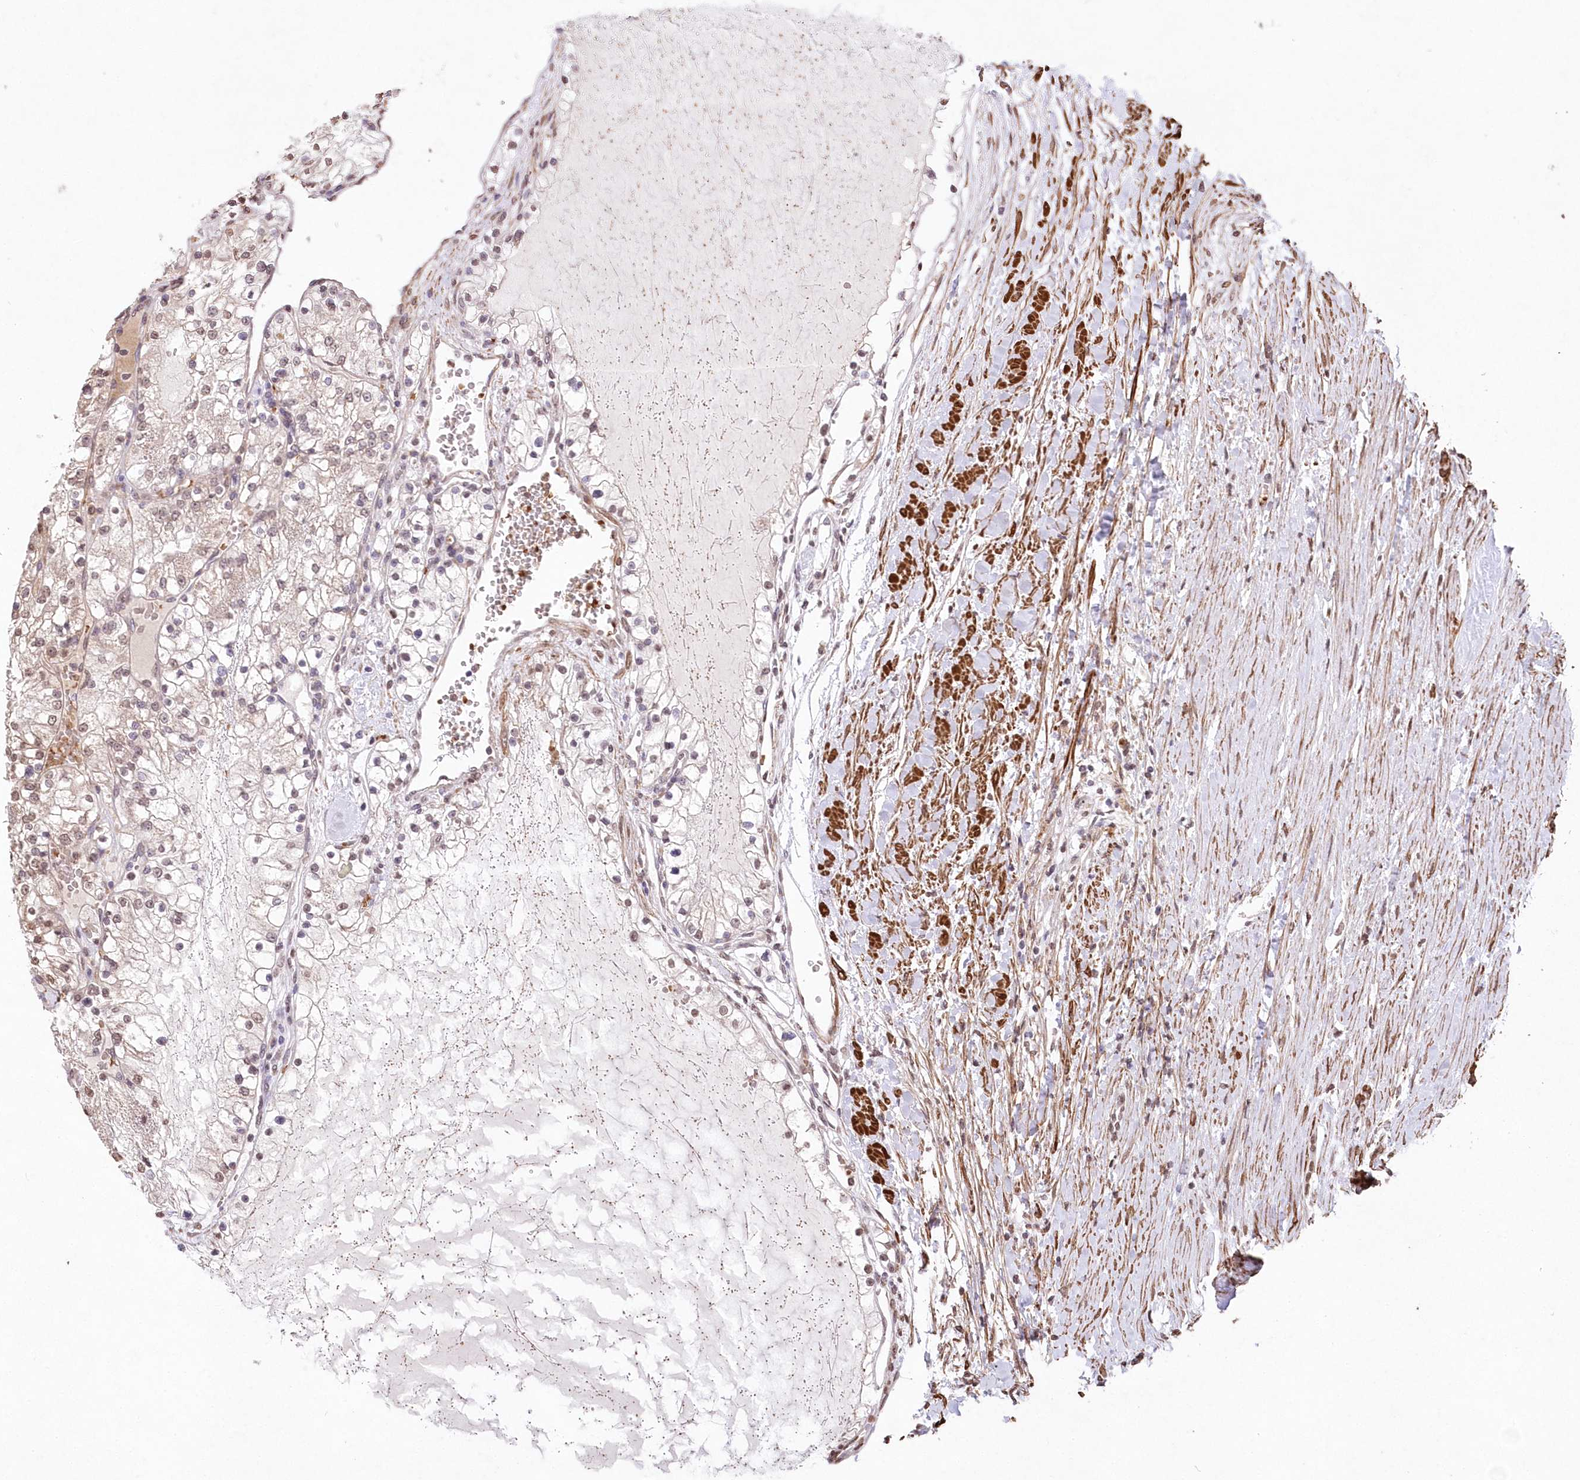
{"staining": {"intensity": "weak", "quantity": "<25%", "location": "cytoplasmic/membranous,nuclear"}, "tissue": "renal cancer", "cell_type": "Tumor cells", "image_type": "cancer", "snomed": [{"axis": "morphology", "description": "Normal tissue, NOS"}, {"axis": "morphology", "description": "Adenocarcinoma, NOS"}, {"axis": "topography", "description": "Kidney"}], "caption": "This image is of adenocarcinoma (renal) stained with immunohistochemistry (IHC) to label a protein in brown with the nuclei are counter-stained blue. There is no positivity in tumor cells. (DAB (3,3'-diaminobenzidine) immunohistochemistry (IHC) visualized using brightfield microscopy, high magnification).", "gene": "RBM27", "patient": {"sex": "male", "age": 68}}